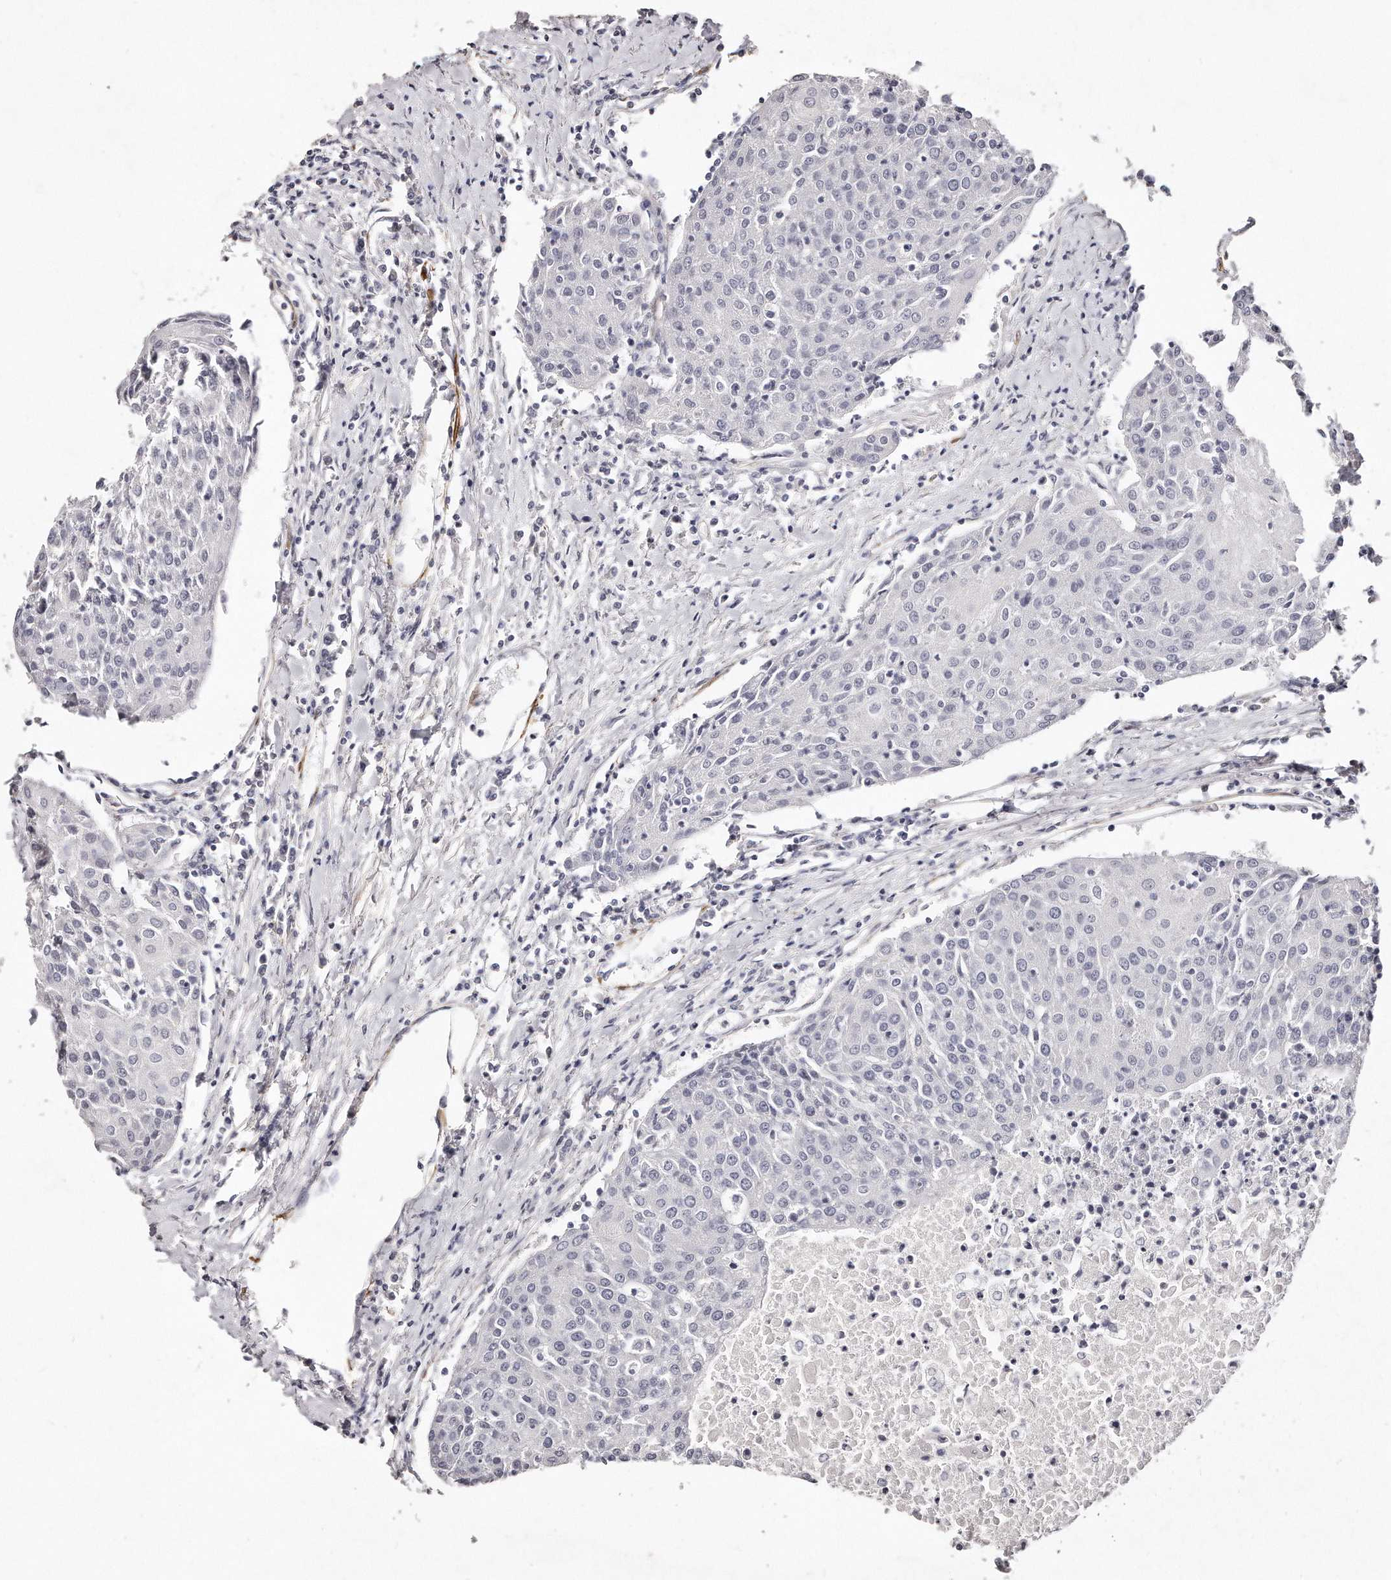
{"staining": {"intensity": "negative", "quantity": "none", "location": "none"}, "tissue": "urothelial cancer", "cell_type": "Tumor cells", "image_type": "cancer", "snomed": [{"axis": "morphology", "description": "Urothelial carcinoma, High grade"}, {"axis": "topography", "description": "Urinary bladder"}], "caption": "Immunohistochemical staining of human urothelial cancer shows no significant expression in tumor cells.", "gene": "LMOD1", "patient": {"sex": "female", "age": 85}}